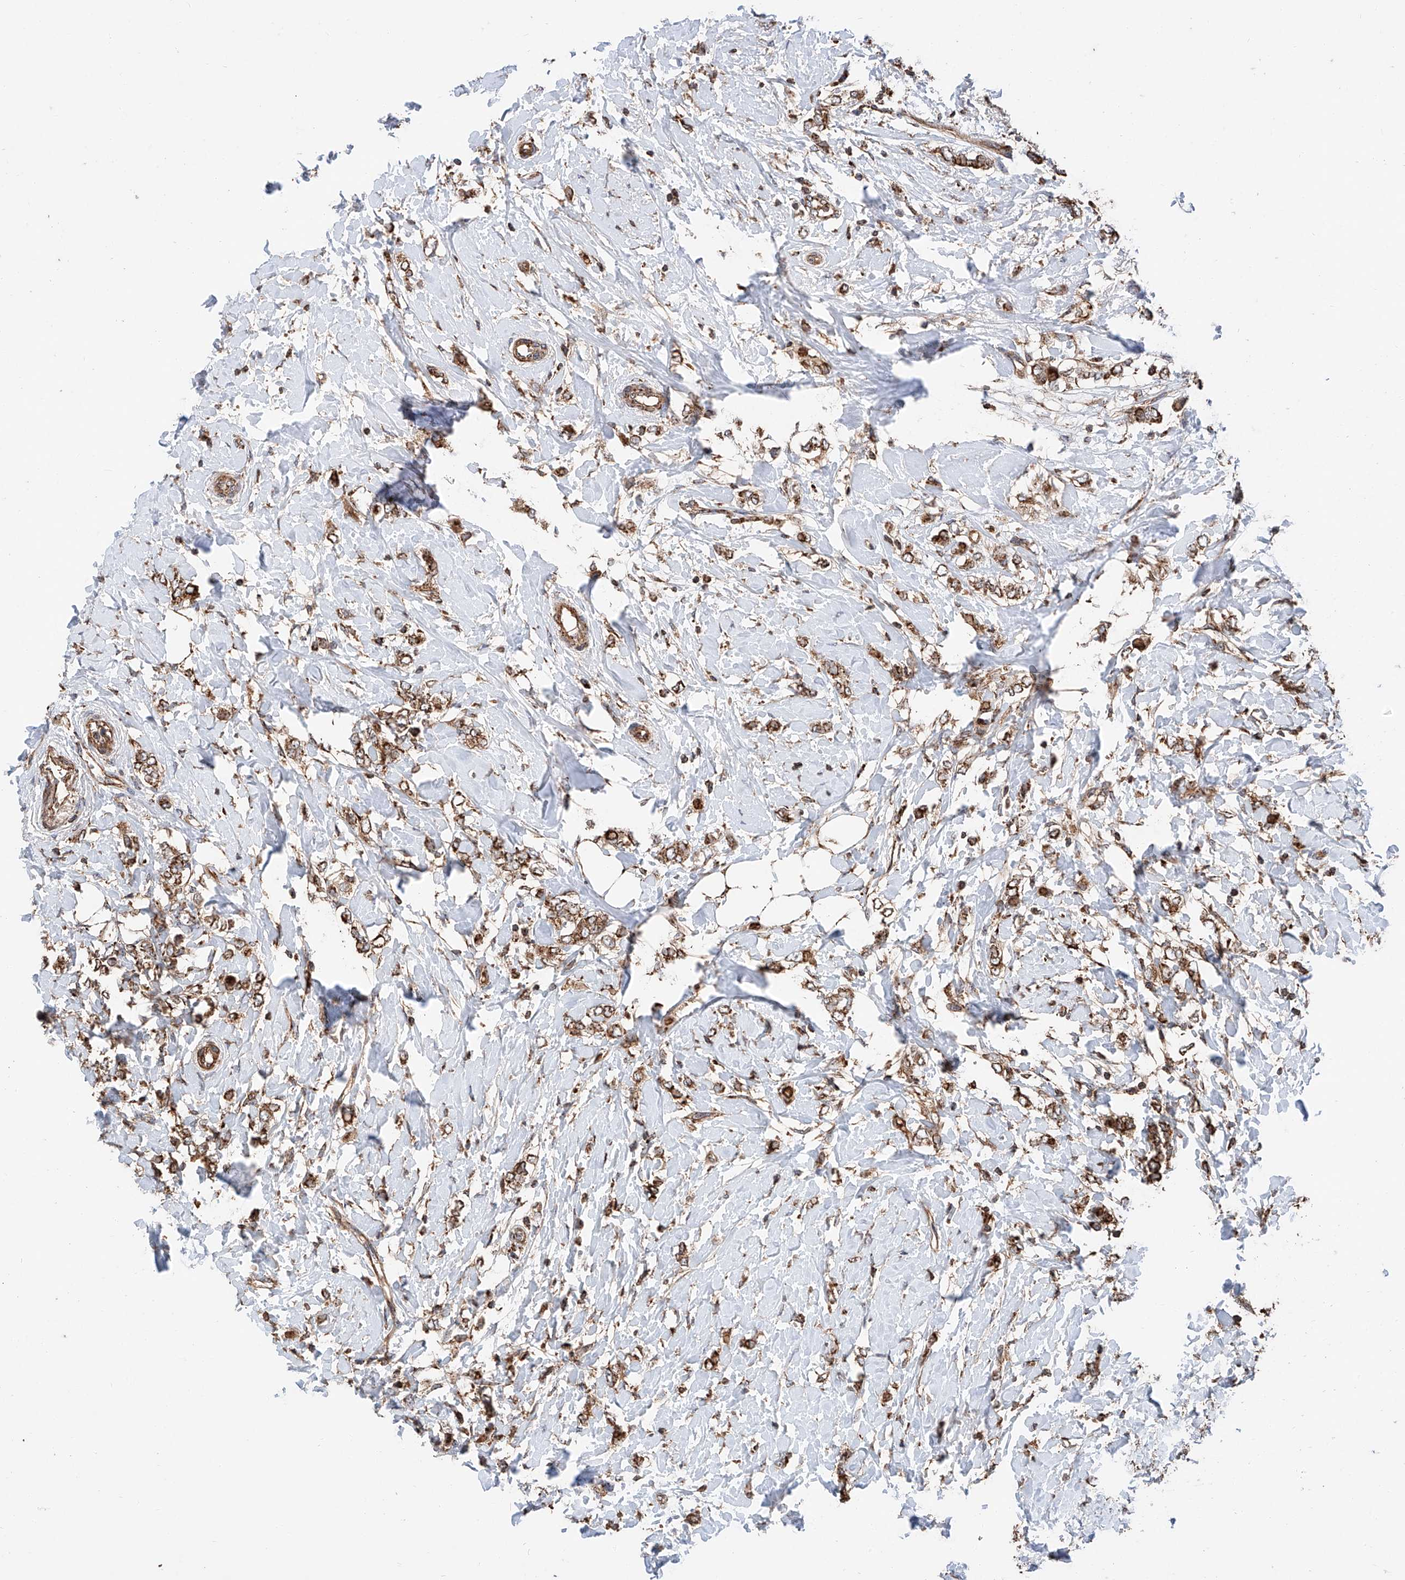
{"staining": {"intensity": "moderate", "quantity": ">75%", "location": "cytoplasmic/membranous"}, "tissue": "breast cancer", "cell_type": "Tumor cells", "image_type": "cancer", "snomed": [{"axis": "morphology", "description": "Normal tissue, NOS"}, {"axis": "morphology", "description": "Lobular carcinoma"}, {"axis": "topography", "description": "Breast"}], "caption": "Immunohistochemistry (DAB (3,3'-diaminobenzidine)) staining of breast cancer reveals moderate cytoplasmic/membranous protein staining in approximately >75% of tumor cells.", "gene": "PISD", "patient": {"sex": "female", "age": 47}}